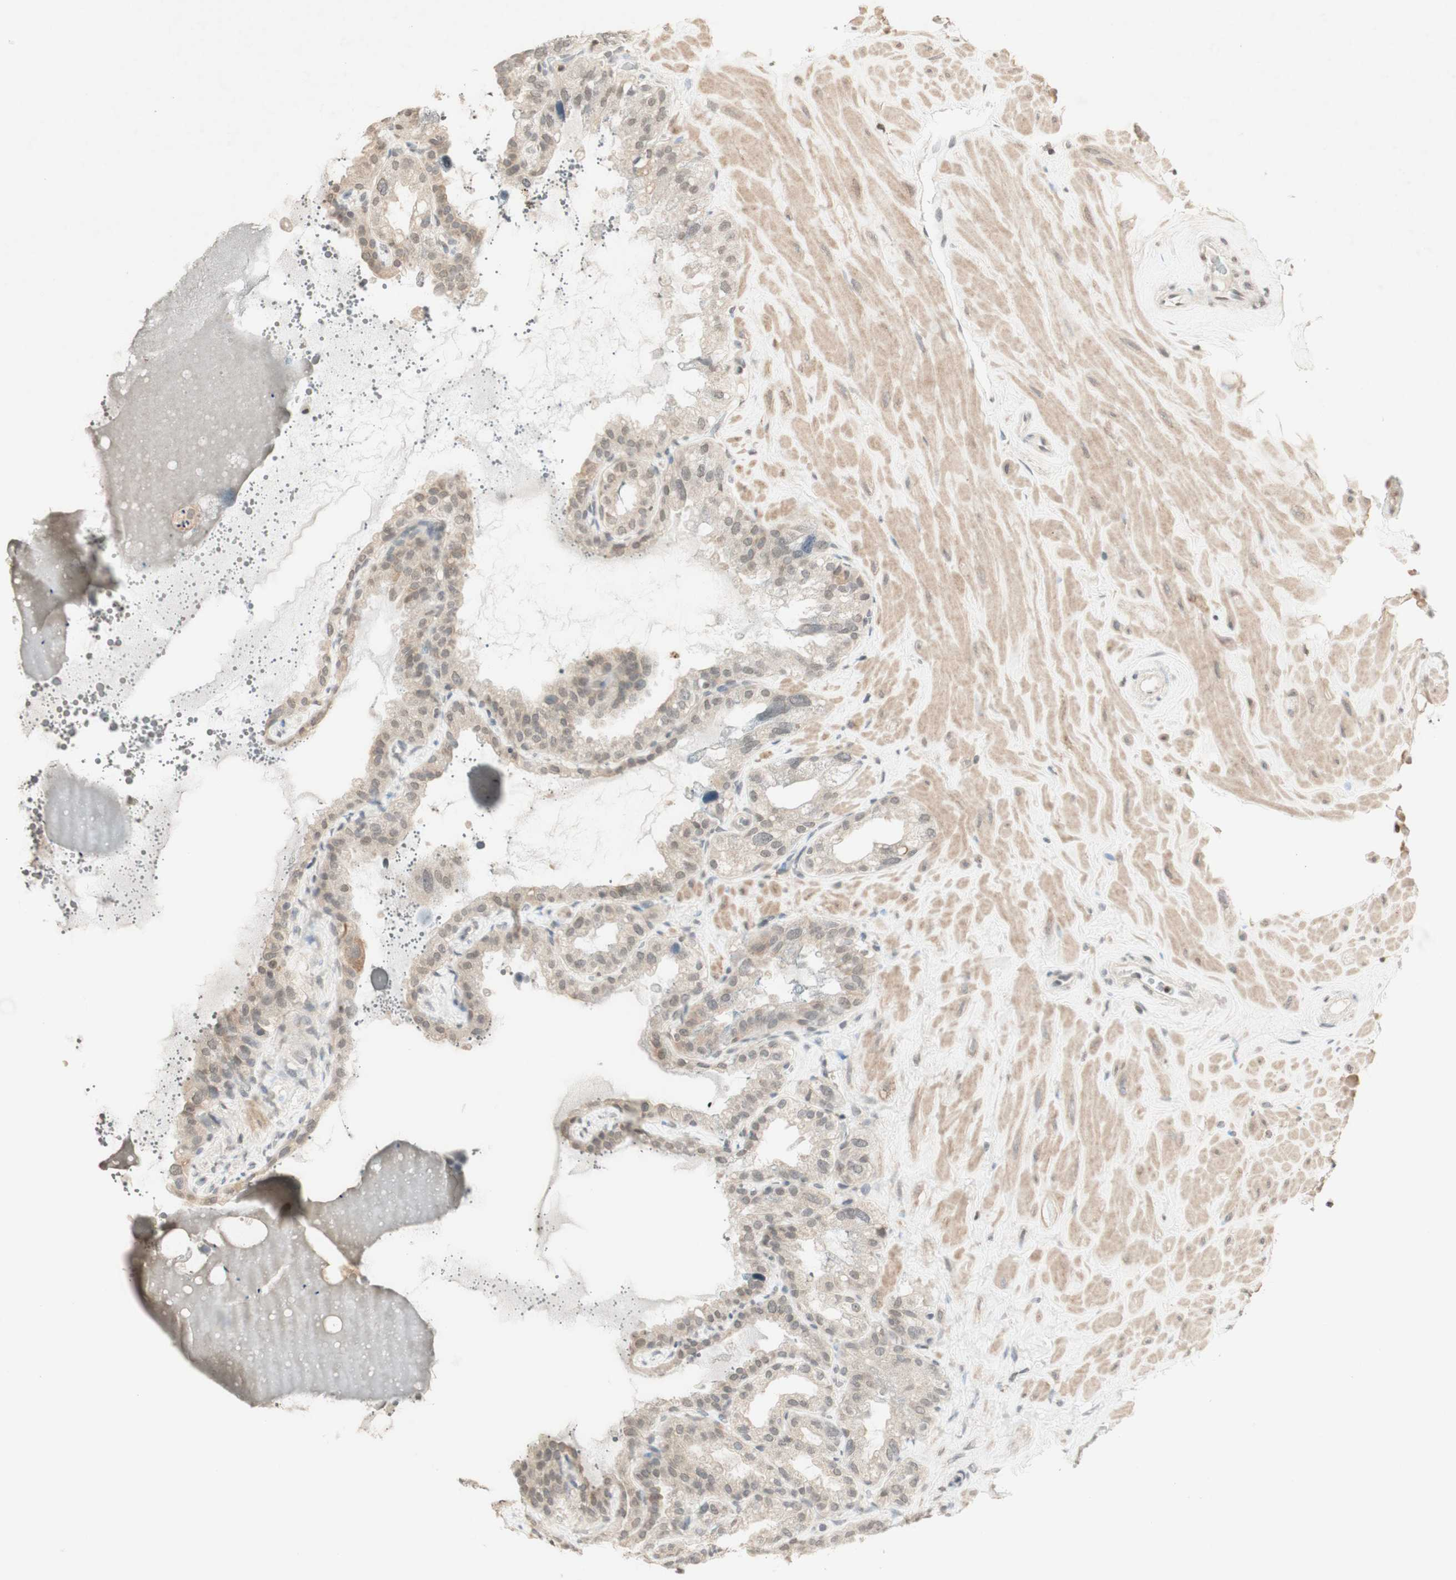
{"staining": {"intensity": "weak", "quantity": ">75%", "location": "cytoplasmic/membranous"}, "tissue": "seminal vesicle", "cell_type": "Glandular cells", "image_type": "normal", "snomed": [{"axis": "morphology", "description": "Normal tissue, NOS"}, {"axis": "topography", "description": "Seminal veicle"}], "caption": "Seminal vesicle stained with DAB (3,3'-diaminobenzidine) immunohistochemistry shows low levels of weak cytoplasmic/membranous expression in approximately >75% of glandular cells.", "gene": "GLI1", "patient": {"sex": "male", "age": 68}}